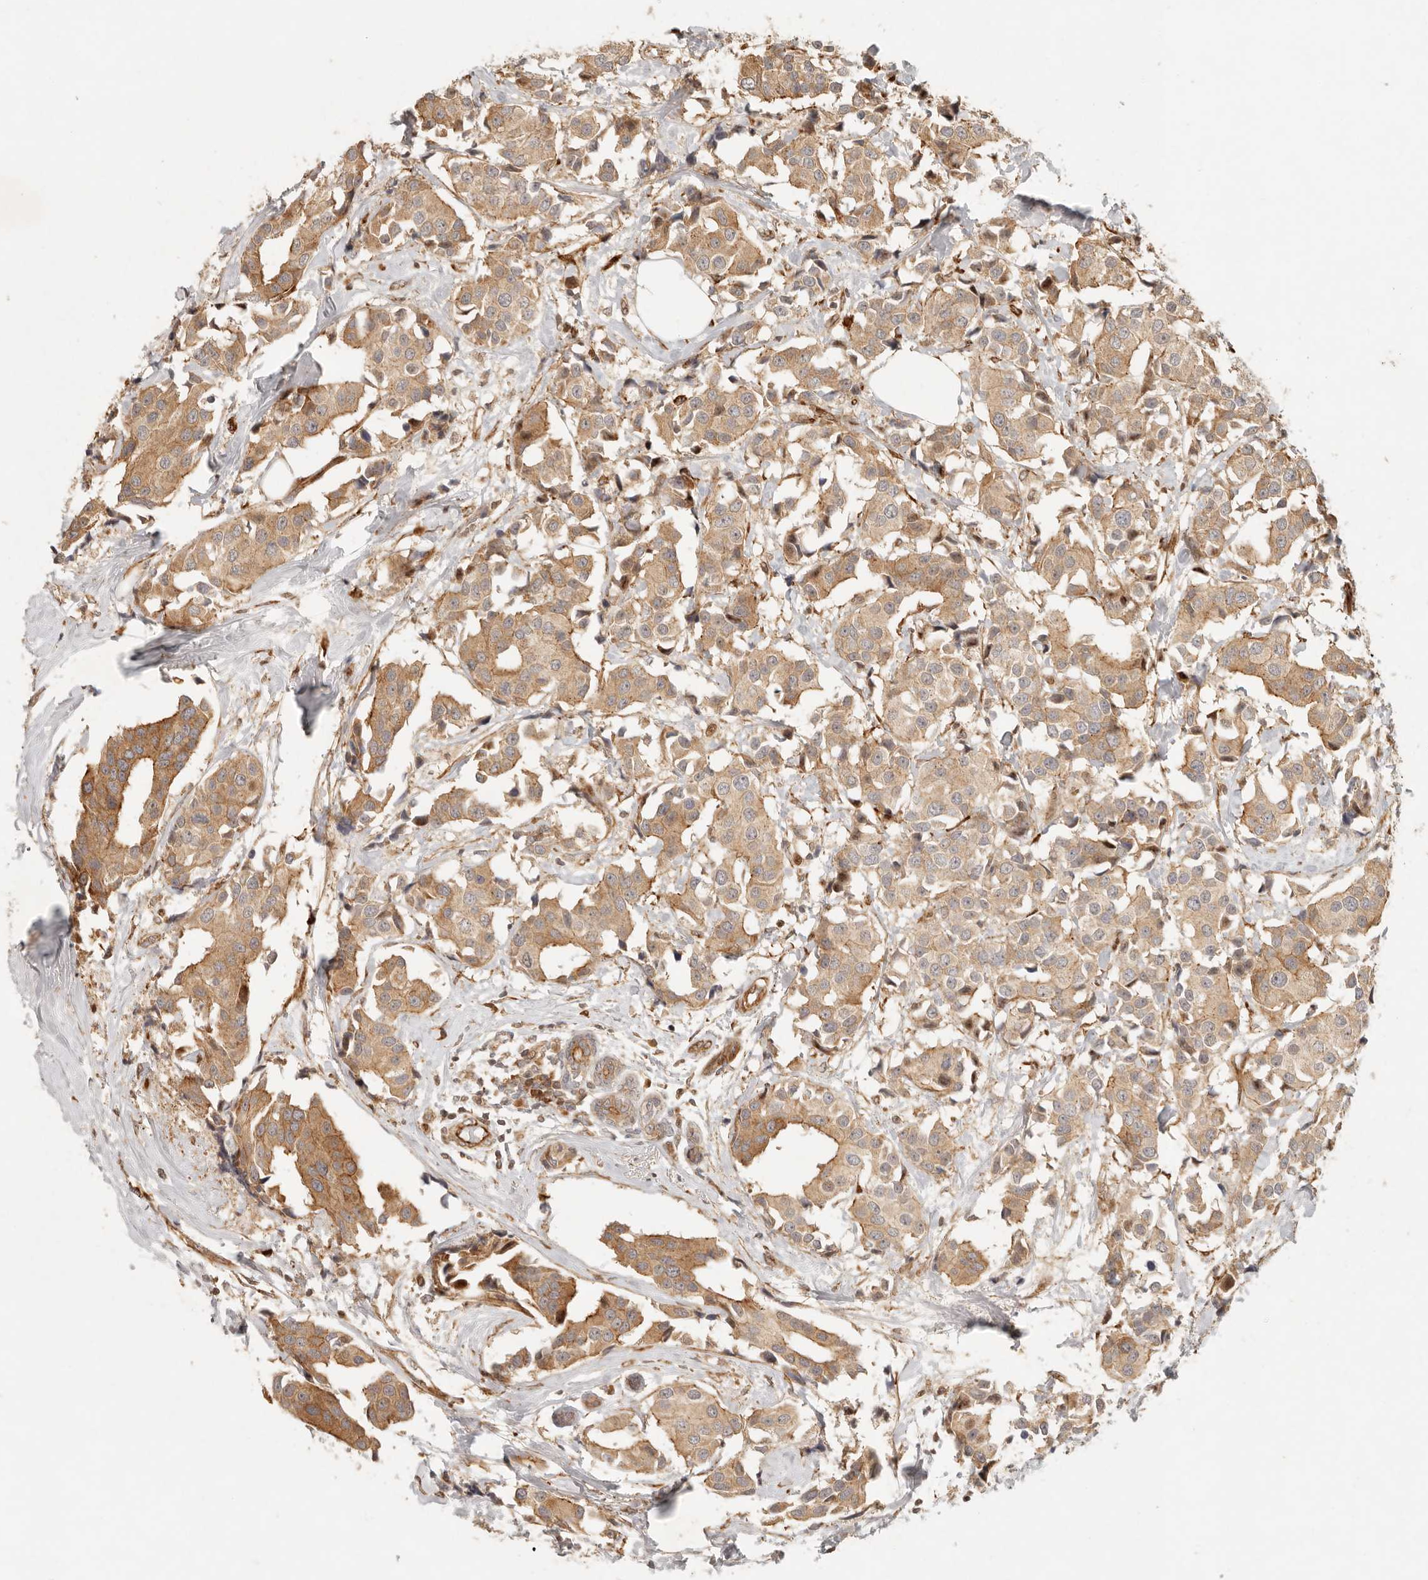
{"staining": {"intensity": "moderate", "quantity": ">75%", "location": "cytoplasmic/membranous"}, "tissue": "breast cancer", "cell_type": "Tumor cells", "image_type": "cancer", "snomed": [{"axis": "morphology", "description": "Normal tissue, NOS"}, {"axis": "morphology", "description": "Duct carcinoma"}, {"axis": "topography", "description": "Breast"}], "caption": "This is a histology image of immunohistochemistry staining of breast invasive ductal carcinoma, which shows moderate expression in the cytoplasmic/membranous of tumor cells.", "gene": "KLHL38", "patient": {"sex": "female", "age": 39}}